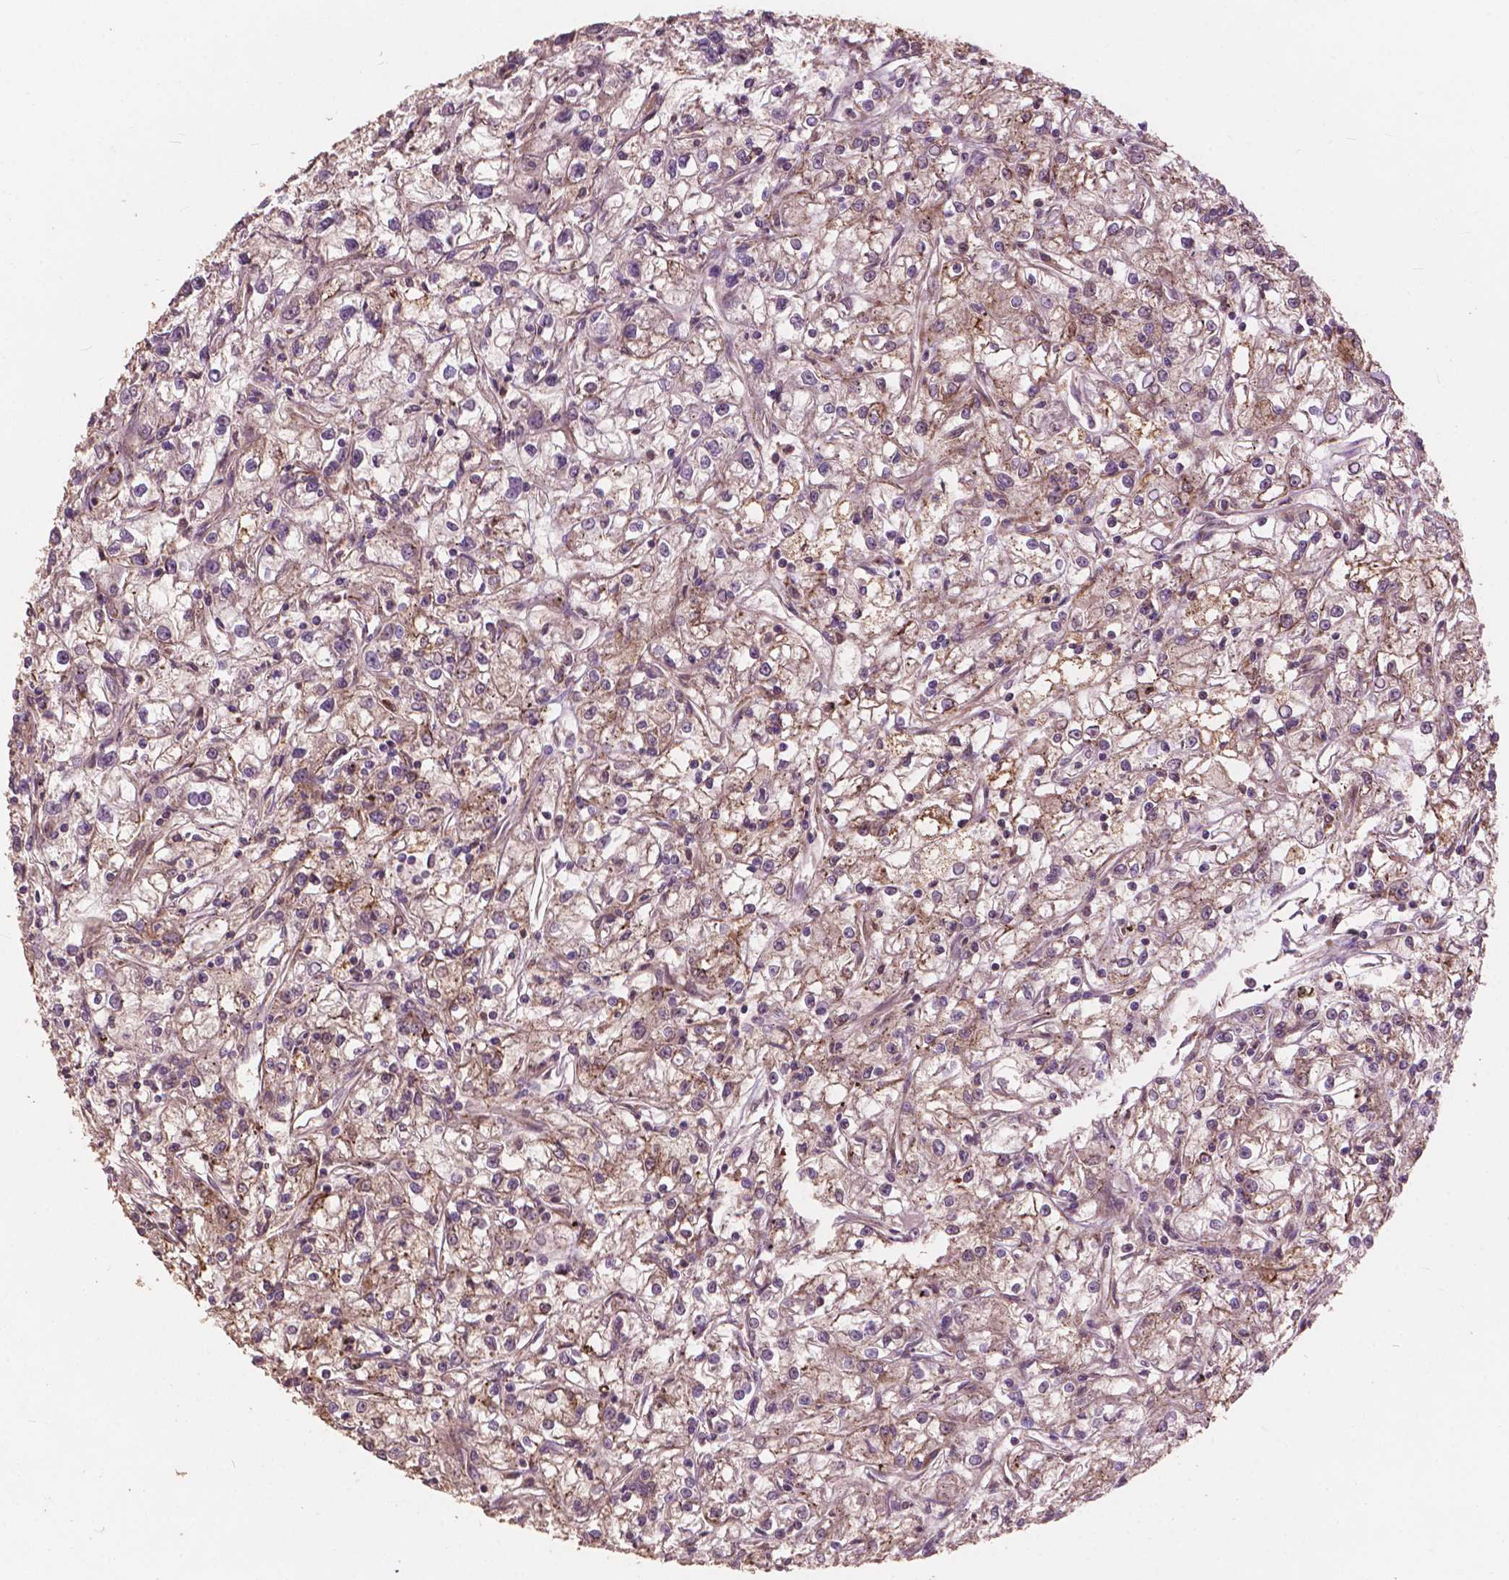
{"staining": {"intensity": "moderate", "quantity": "<25%", "location": "cytoplasmic/membranous"}, "tissue": "renal cancer", "cell_type": "Tumor cells", "image_type": "cancer", "snomed": [{"axis": "morphology", "description": "Adenocarcinoma, NOS"}, {"axis": "topography", "description": "Kidney"}], "caption": "Immunohistochemical staining of human renal cancer (adenocarcinoma) exhibits low levels of moderate cytoplasmic/membranous positivity in approximately <25% of tumor cells.", "gene": "FNIP1", "patient": {"sex": "female", "age": 59}}